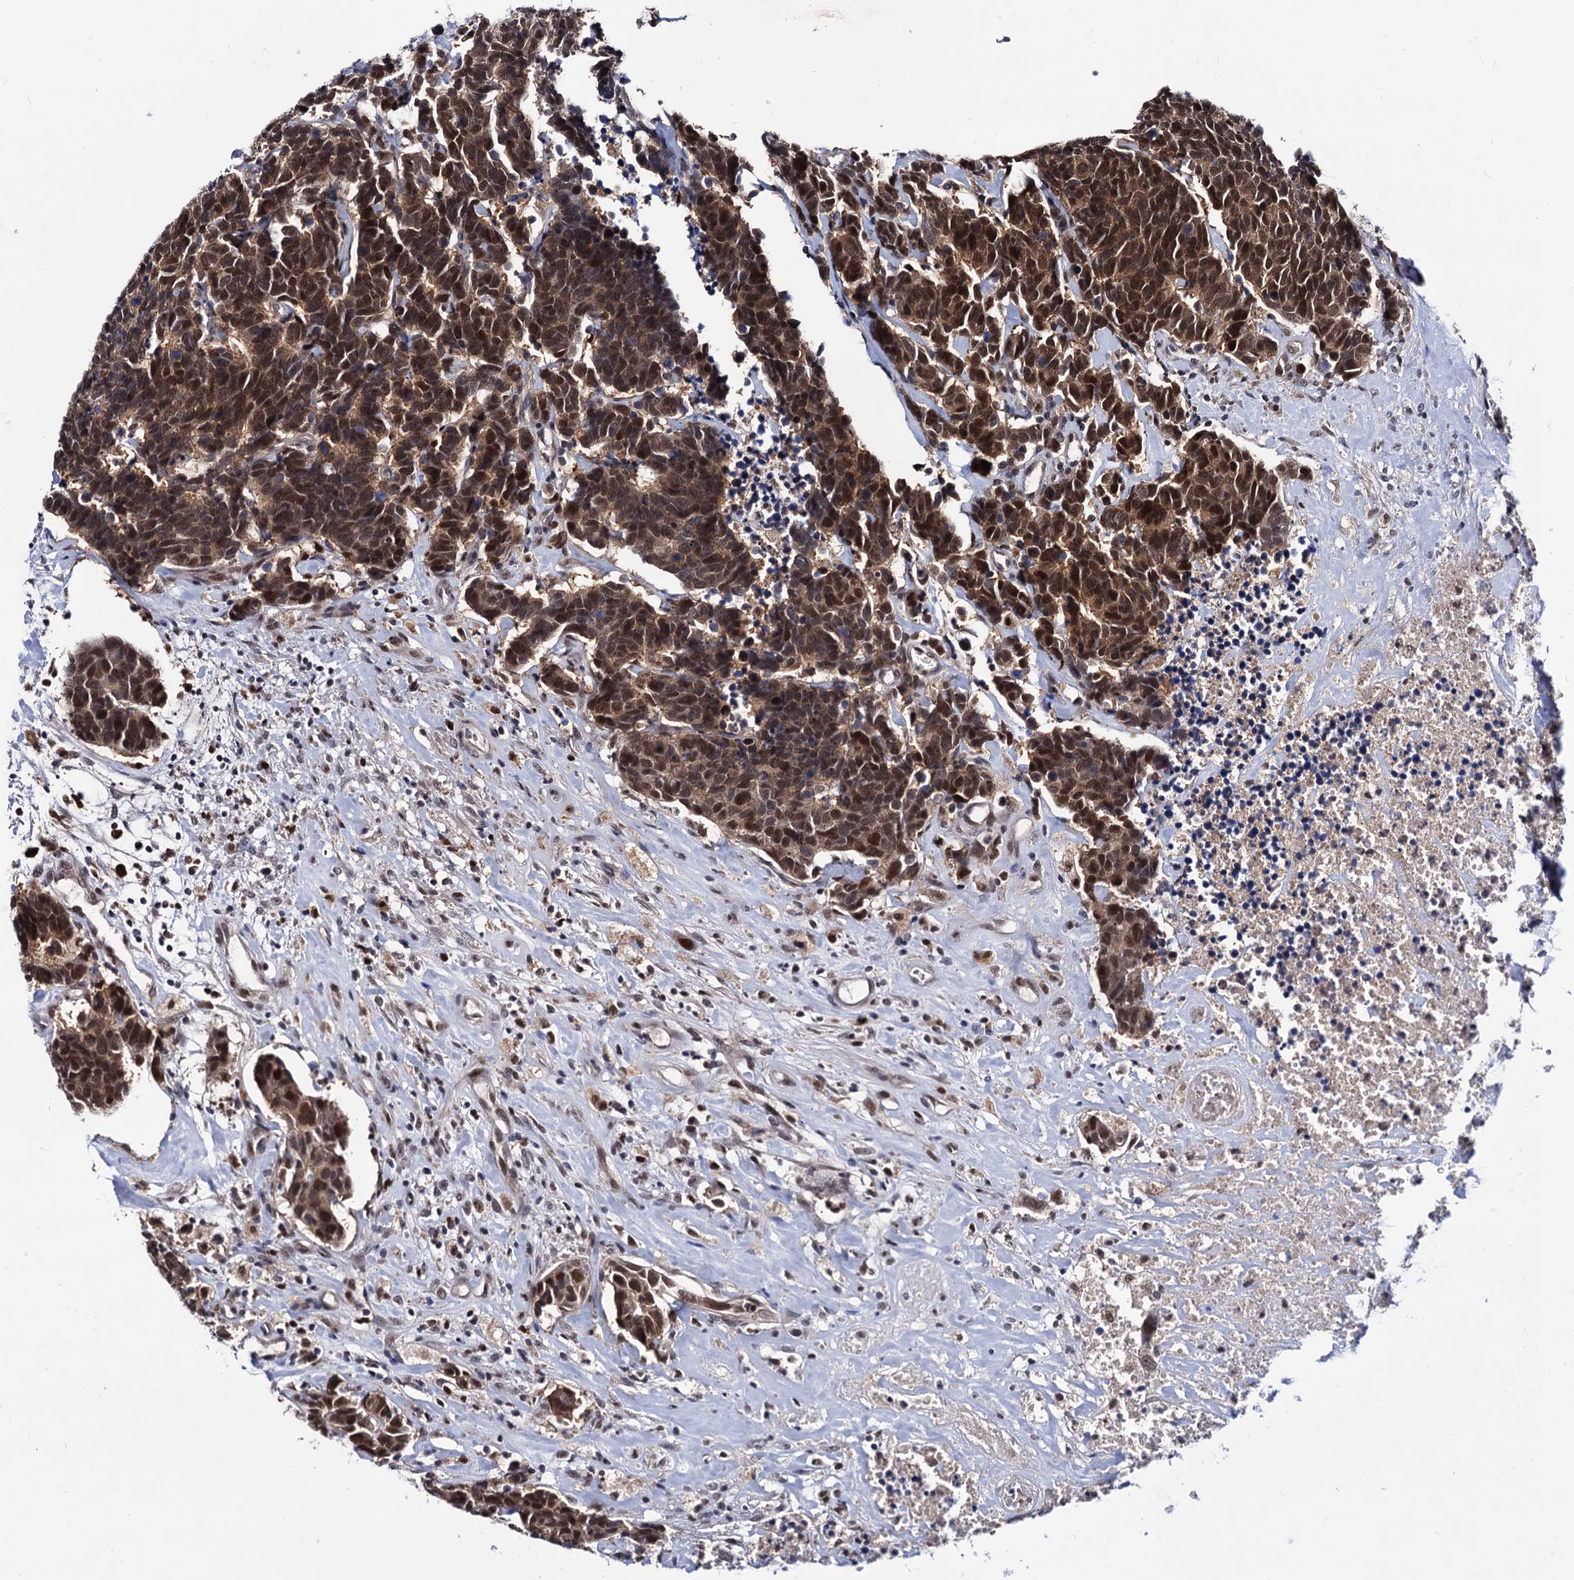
{"staining": {"intensity": "moderate", "quantity": ">75%", "location": "cytoplasmic/membranous,nuclear"}, "tissue": "carcinoid", "cell_type": "Tumor cells", "image_type": "cancer", "snomed": [{"axis": "morphology", "description": "Carcinoma, NOS"}, {"axis": "morphology", "description": "Carcinoid, malignant, NOS"}, {"axis": "topography", "description": "Urinary bladder"}], "caption": "Protein staining of carcinoid tissue shows moderate cytoplasmic/membranous and nuclear positivity in about >75% of tumor cells.", "gene": "RNASEH2B", "patient": {"sex": "male", "age": 57}}